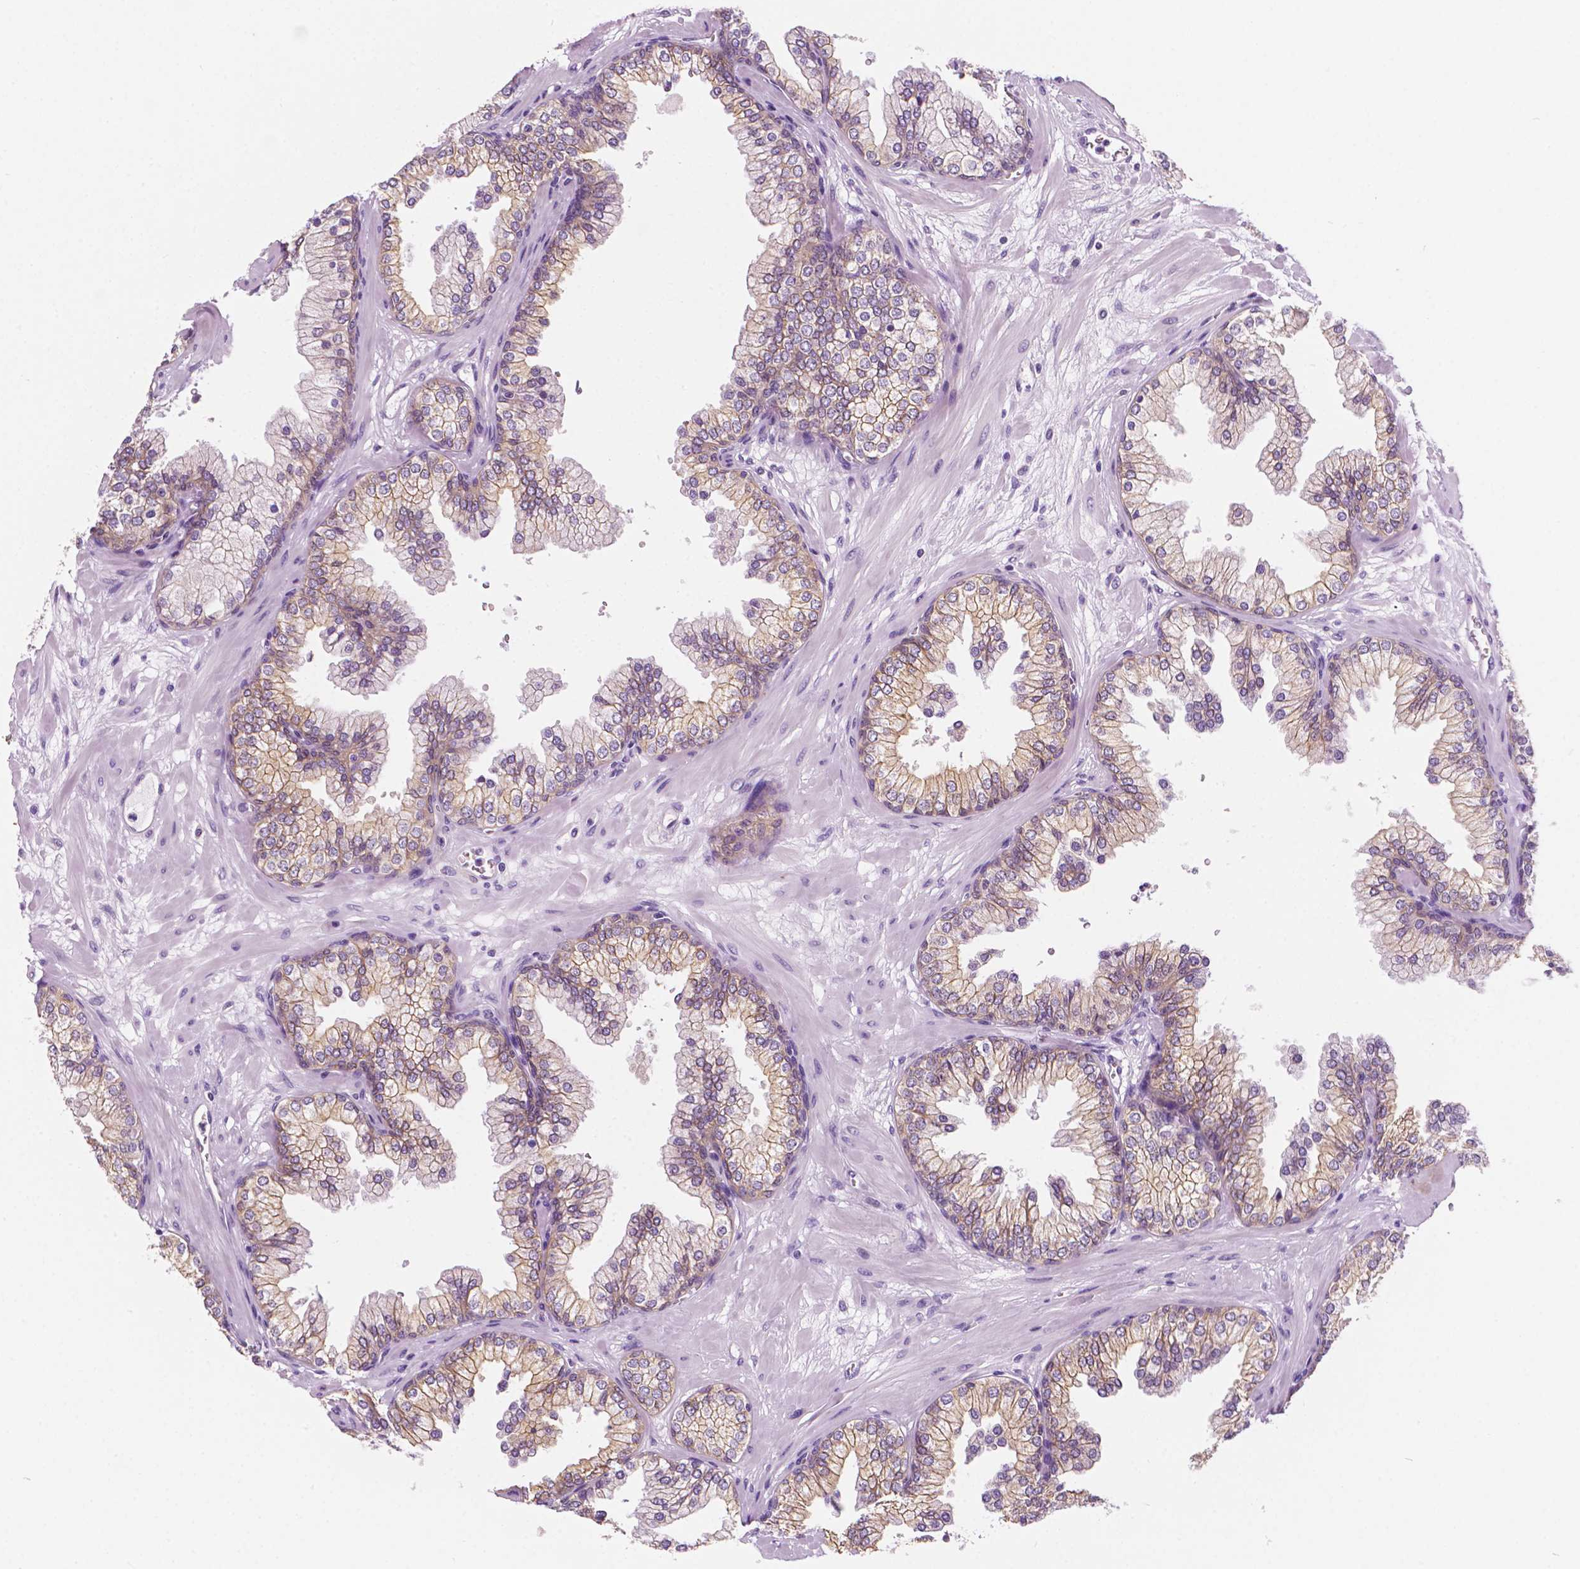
{"staining": {"intensity": "moderate", "quantity": "25%-75%", "location": "cytoplasmic/membranous"}, "tissue": "prostate", "cell_type": "Glandular cells", "image_type": "normal", "snomed": [{"axis": "morphology", "description": "Normal tissue, NOS"}, {"axis": "topography", "description": "Prostate"}, {"axis": "topography", "description": "Peripheral nerve tissue"}], "caption": "IHC image of normal prostate: prostate stained using immunohistochemistry (IHC) displays medium levels of moderate protein expression localized specifically in the cytoplasmic/membranous of glandular cells, appearing as a cytoplasmic/membranous brown color.", "gene": "PPL", "patient": {"sex": "male", "age": 61}}